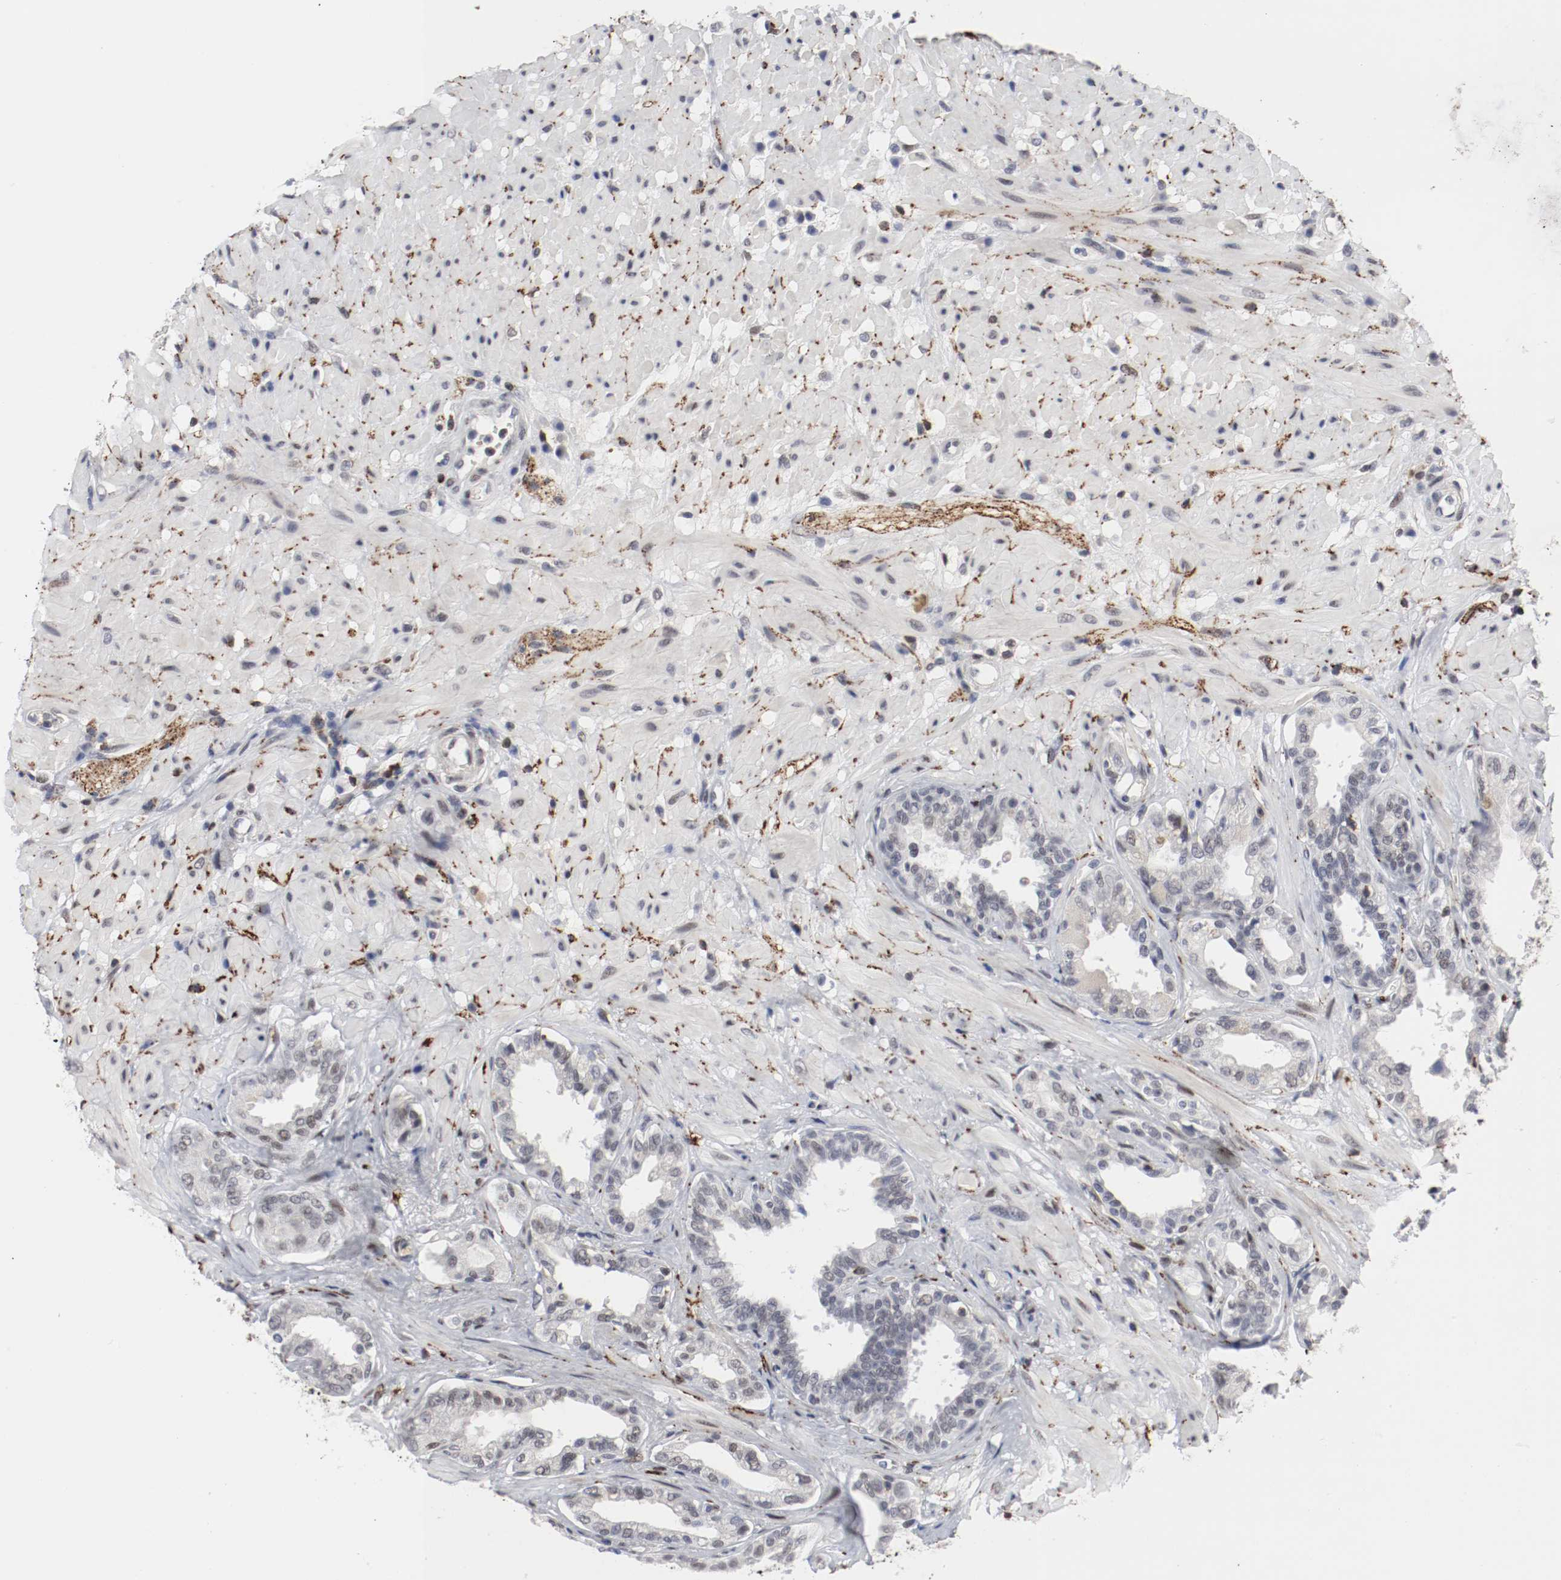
{"staining": {"intensity": "negative", "quantity": "none", "location": "none"}, "tissue": "seminal vesicle", "cell_type": "Glandular cells", "image_type": "normal", "snomed": [{"axis": "morphology", "description": "Normal tissue, NOS"}, {"axis": "topography", "description": "Seminal veicle"}], "caption": "Immunohistochemistry photomicrograph of benign seminal vesicle: human seminal vesicle stained with DAB reveals no significant protein expression in glandular cells.", "gene": "JUND", "patient": {"sex": "male", "age": 61}}